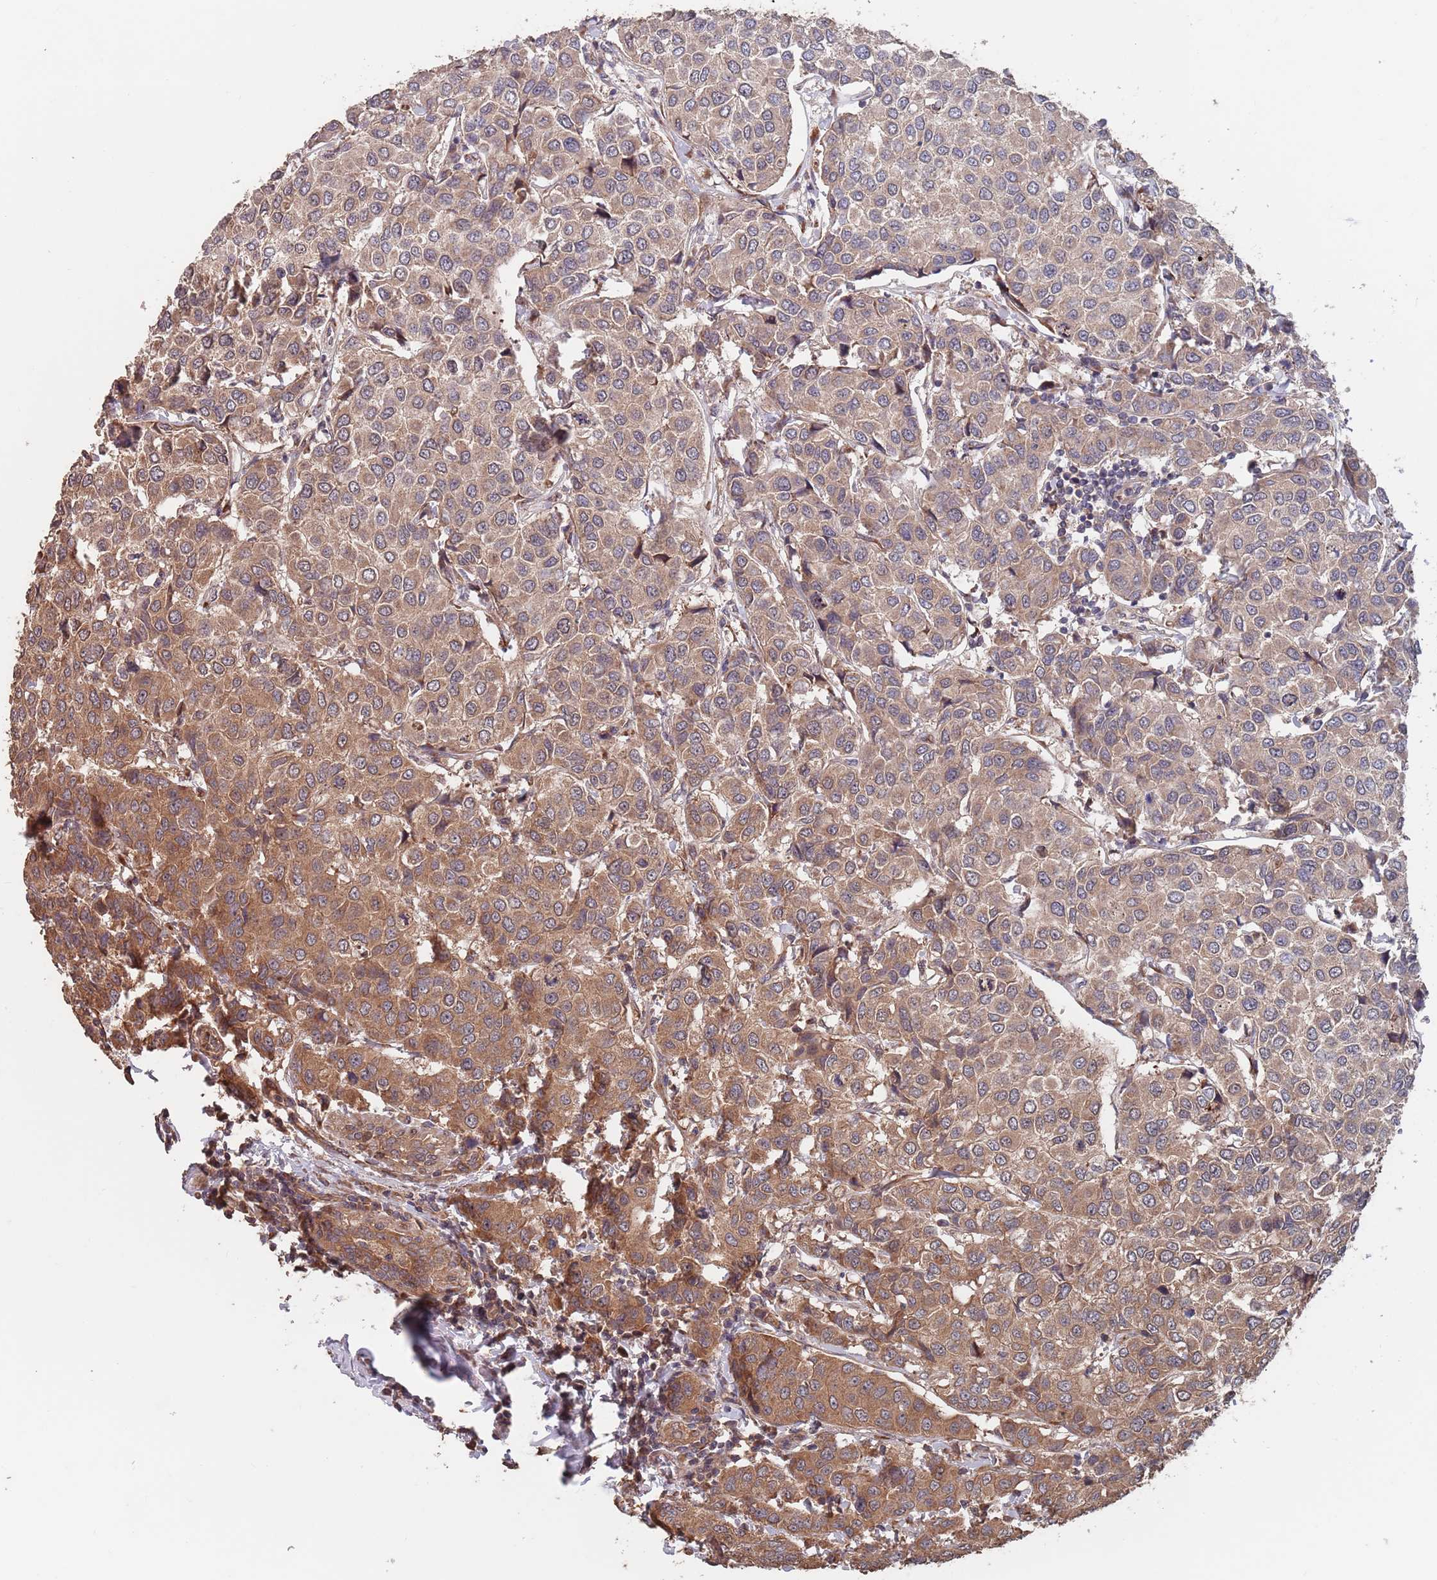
{"staining": {"intensity": "moderate", "quantity": "25%-75%", "location": "cytoplasmic/membranous"}, "tissue": "breast cancer", "cell_type": "Tumor cells", "image_type": "cancer", "snomed": [{"axis": "morphology", "description": "Duct carcinoma"}, {"axis": "topography", "description": "Breast"}], "caption": "A high-resolution photomicrograph shows IHC staining of breast cancer (intraductal carcinoma), which displays moderate cytoplasmic/membranous expression in approximately 25%-75% of tumor cells. The protein is stained brown, and the nuclei are stained in blue (DAB IHC with brightfield microscopy, high magnification).", "gene": "UNC45A", "patient": {"sex": "female", "age": 55}}